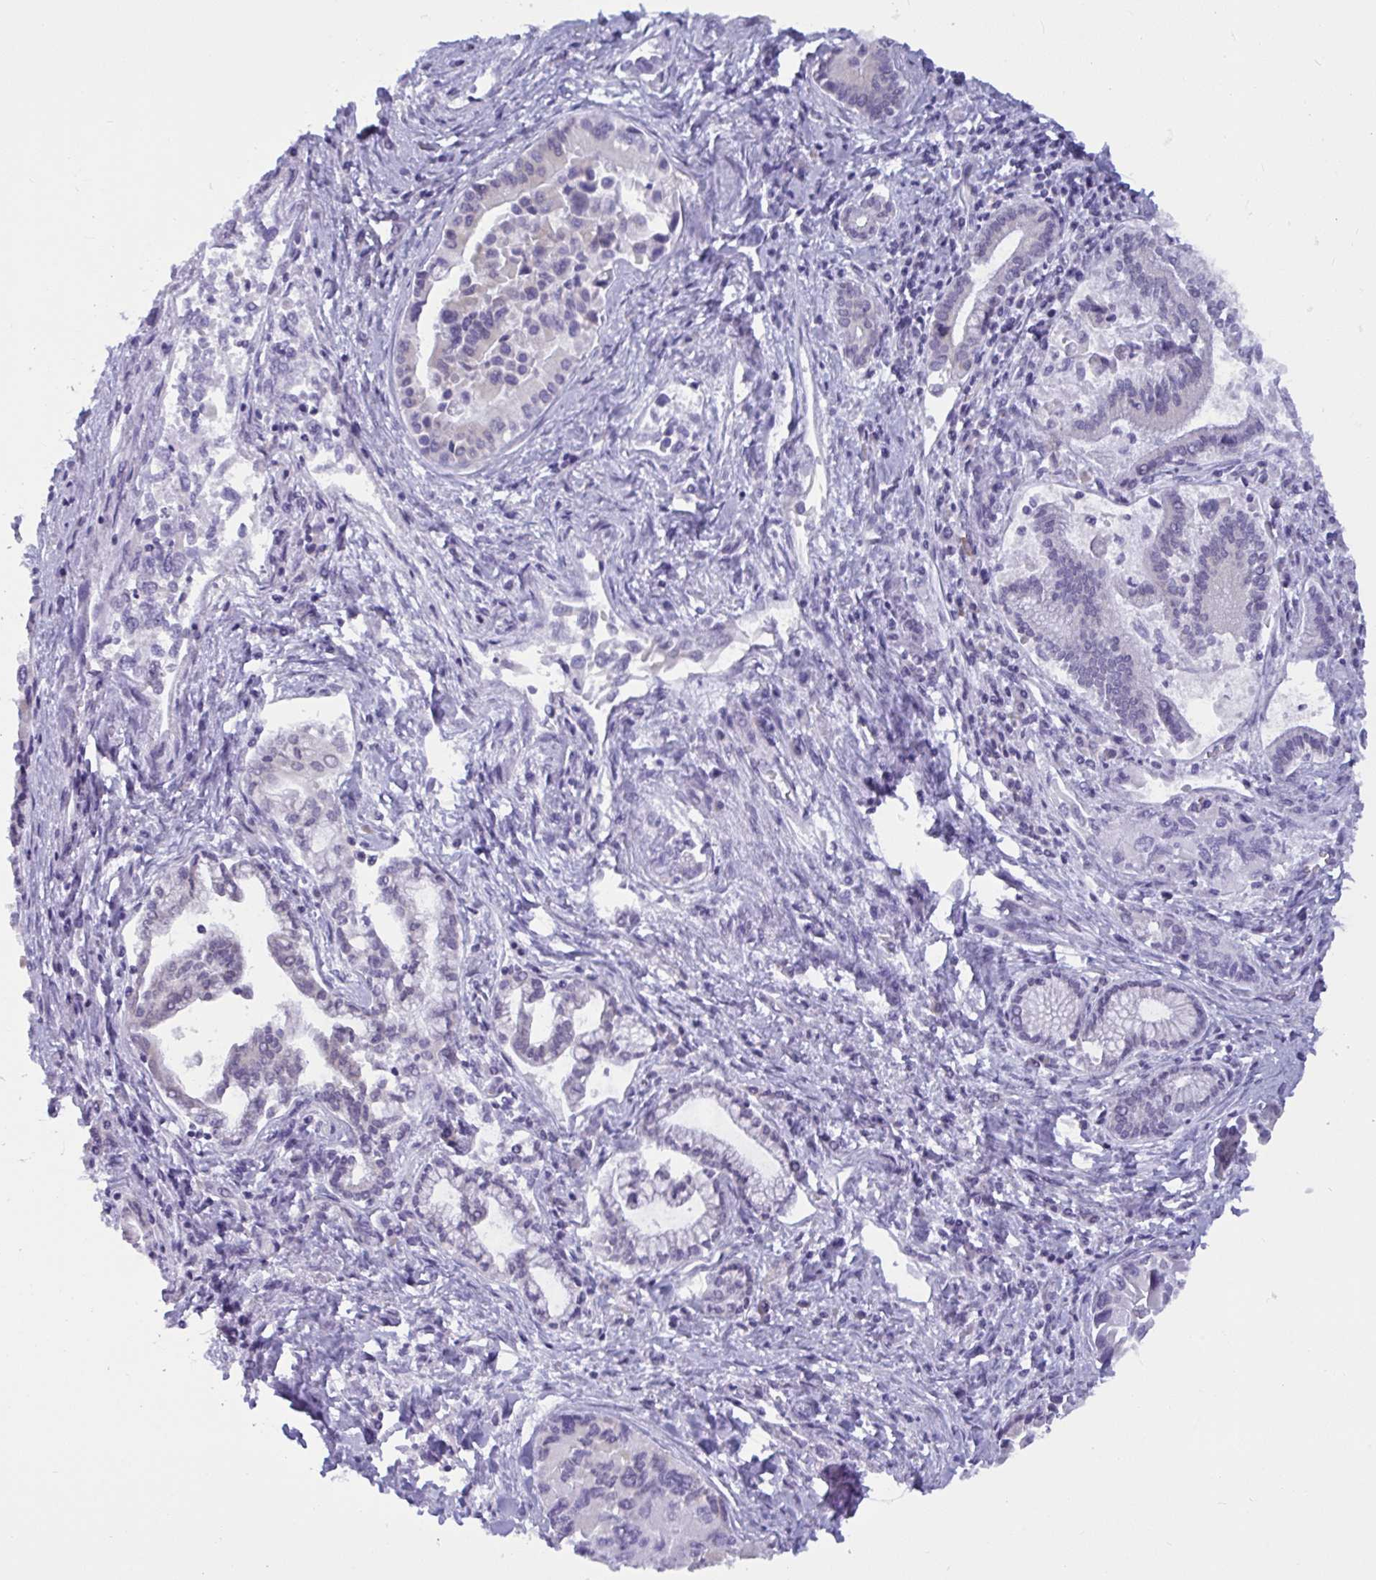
{"staining": {"intensity": "negative", "quantity": "none", "location": "none"}, "tissue": "liver cancer", "cell_type": "Tumor cells", "image_type": "cancer", "snomed": [{"axis": "morphology", "description": "Cholangiocarcinoma"}, {"axis": "topography", "description": "Liver"}], "caption": "A photomicrograph of human liver cancer is negative for staining in tumor cells. (Brightfield microscopy of DAB (3,3'-diaminobenzidine) immunohistochemistry (IHC) at high magnification).", "gene": "CAMLG", "patient": {"sex": "male", "age": 66}}